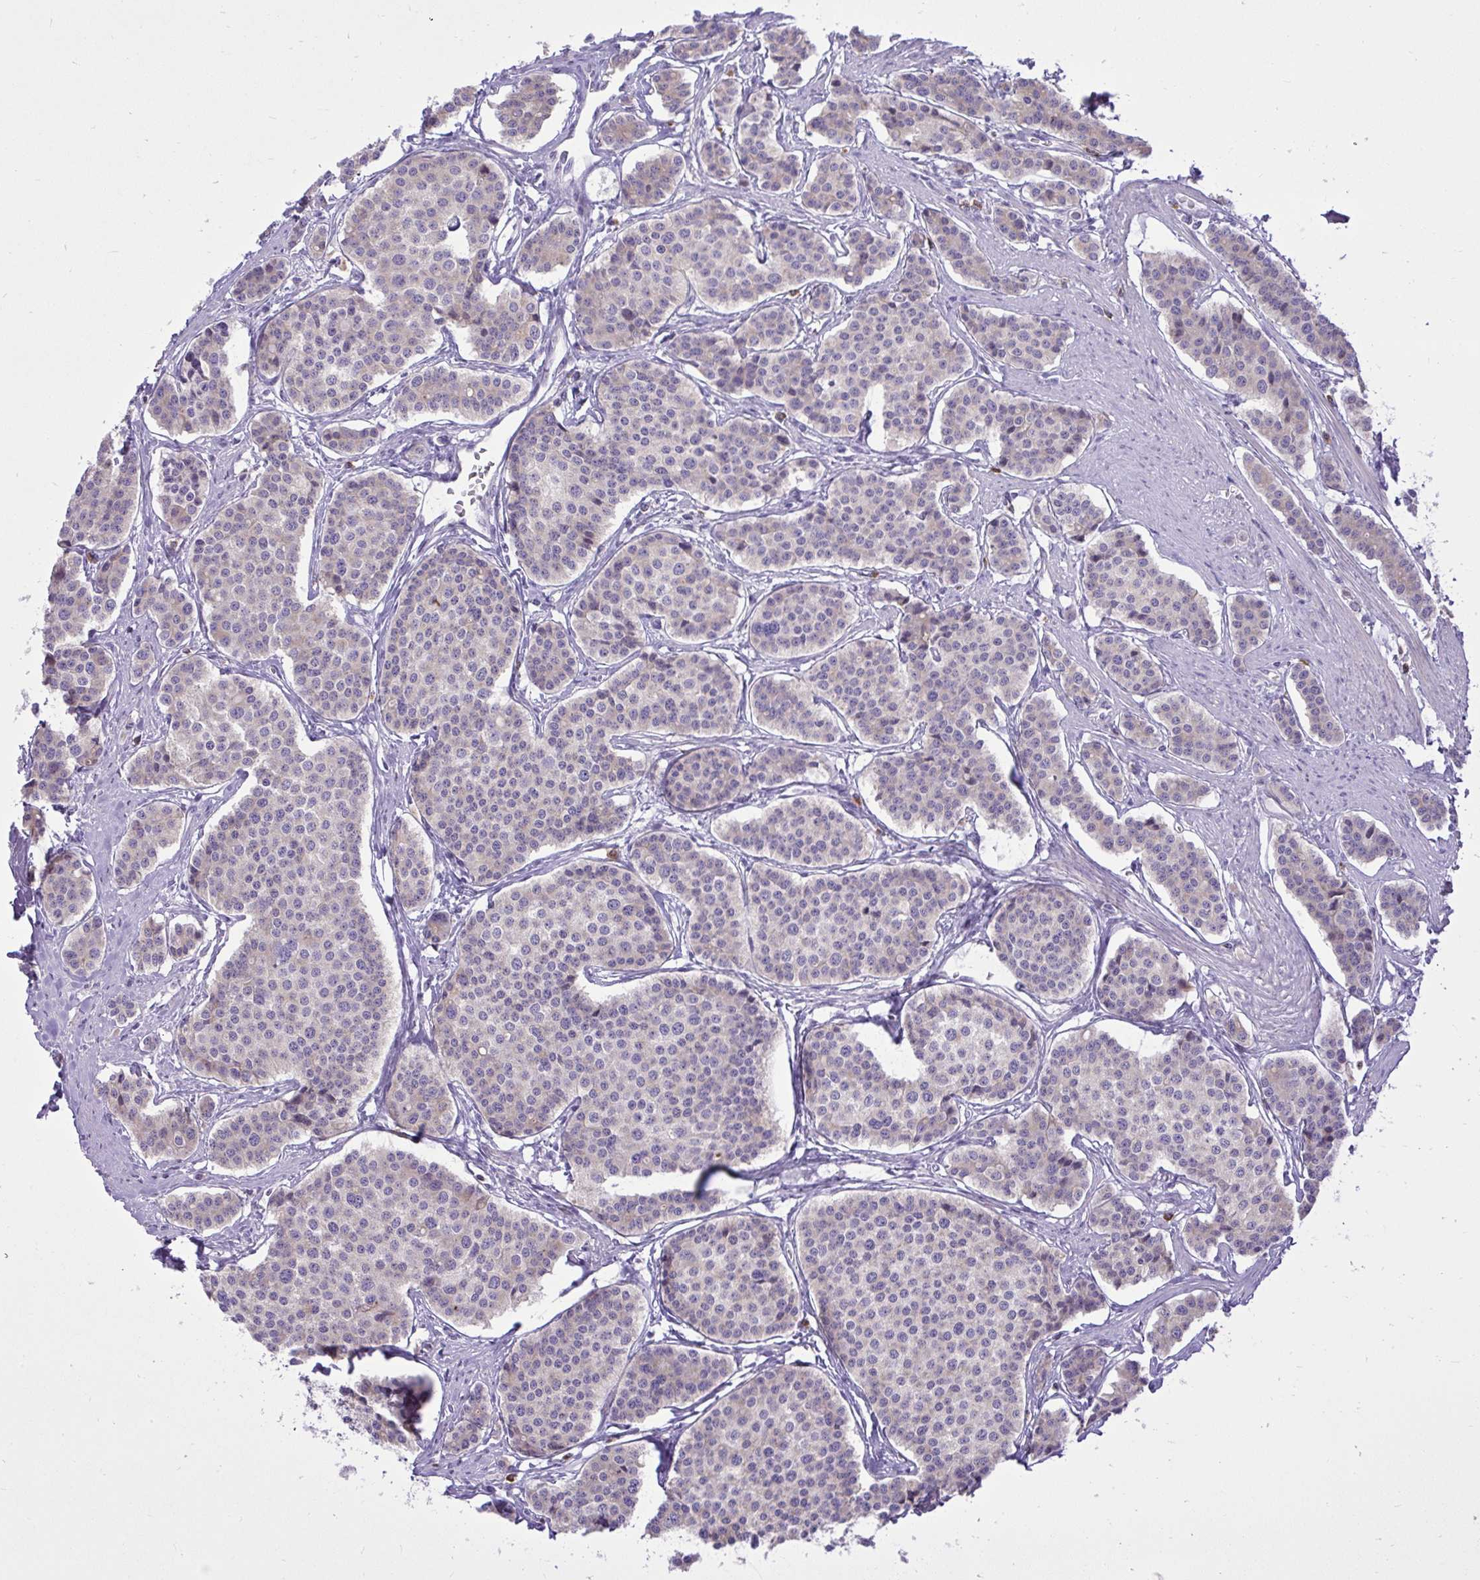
{"staining": {"intensity": "negative", "quantity": "none", "location": "none"}, "tissue": "carcinoid", "cell_type": "Tumor cells", "image_type": "cancer", "snomed": [{"axis": "morphology", "description": "Carcinoid, malignant, NOS"}, {"axis": "topography", "description": "Small intestine"}], "caption": "This is an IHC photomicrograph of human malignant carcinoid. There is no positivity in tumor cells.", "gene": "SPAG1", "patient": {"sex": "male", "age": 60}}